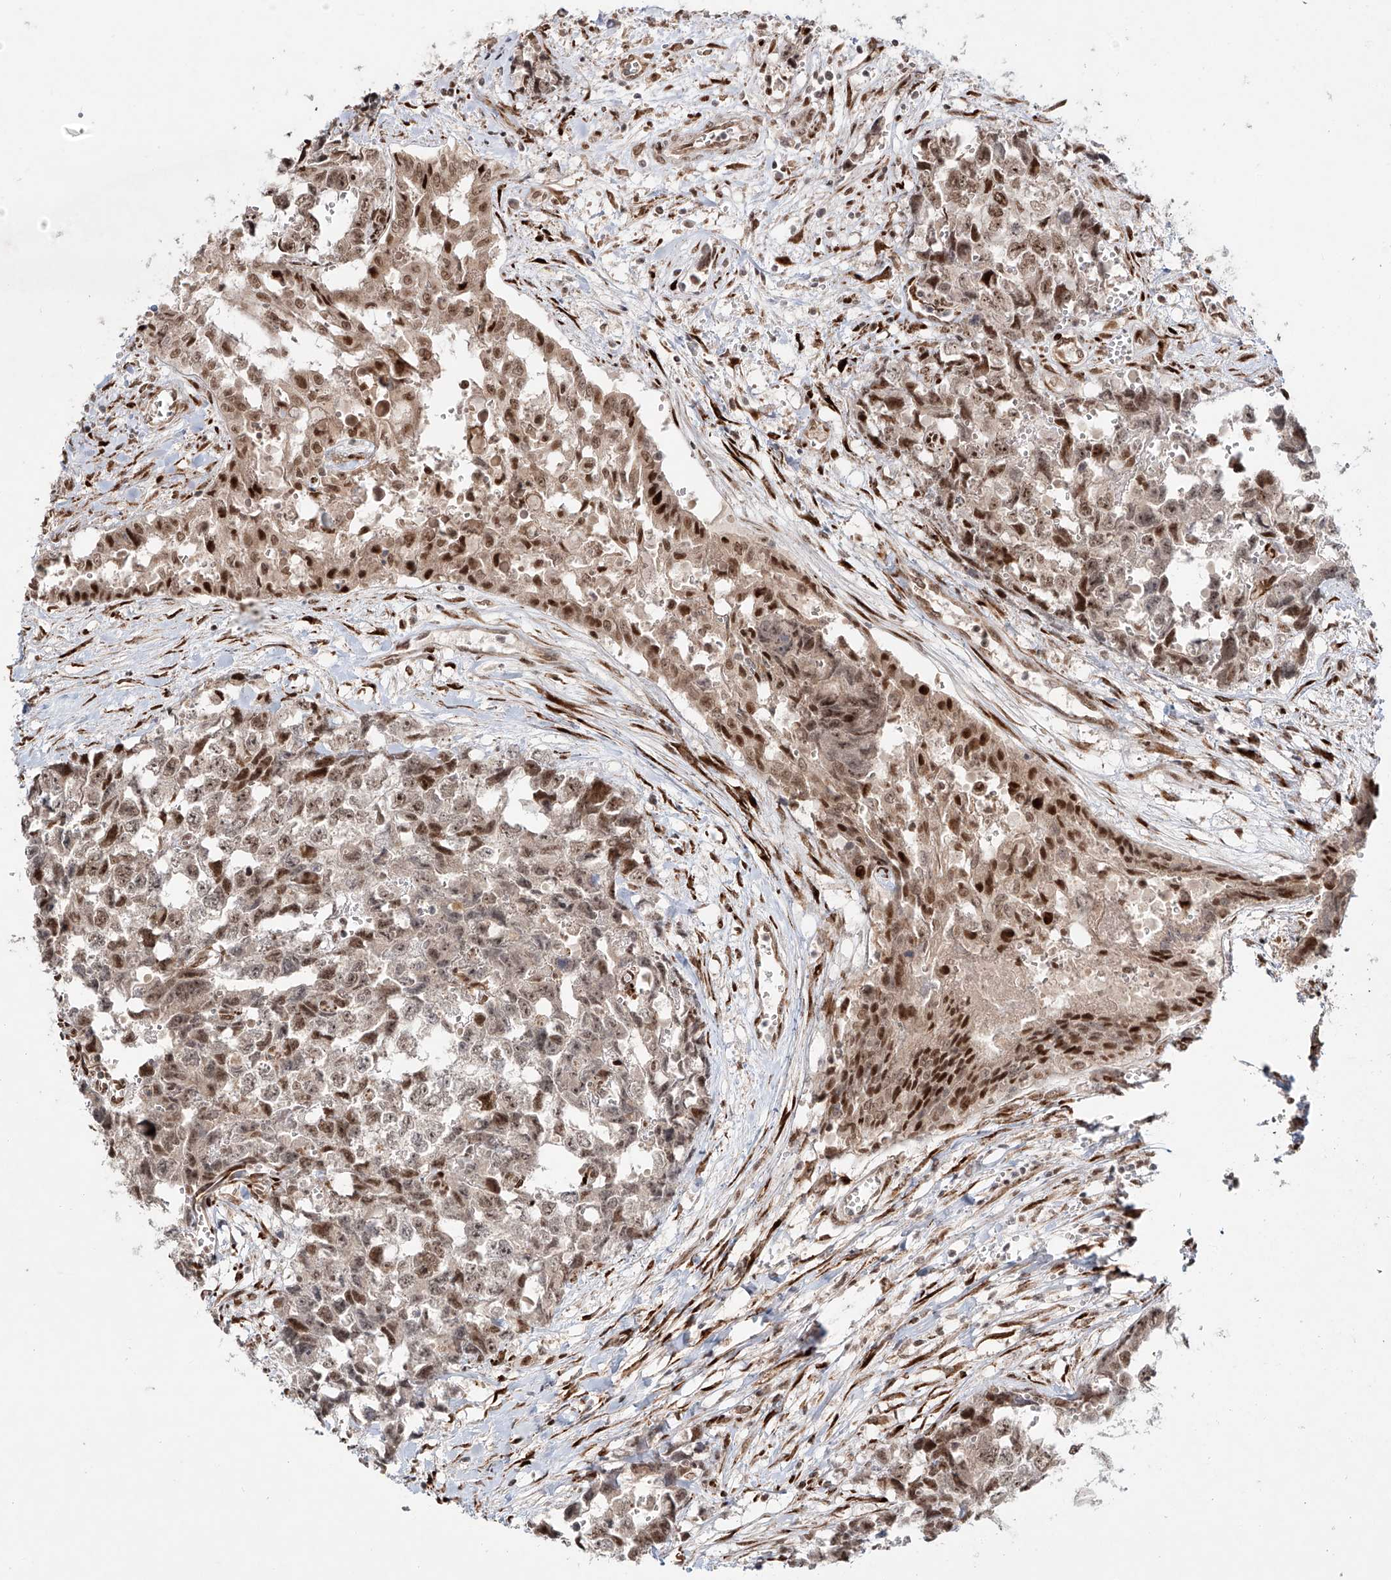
{"staining": {"intensity": "moderate", "quantity": ">75%", "location": "nuclear"}, "tissue": "testis cancer", "cell_type": "Tumor cells", "image_type": "cancer", "snomed": [{"axis": "morphology", "description": "Carcinoma, Embryonal, NOS"}, {"axis": "topography", "description": "Testis"}], "caption": "DAB (3,3'-diaminobenzidine) immunohistochemical staining of human testis cancer displays moderate nuclear protein staining in approximately >75% of tumor cells.", "gene": "ZNF710", "patient": {"sex": "male", "age": 31}}